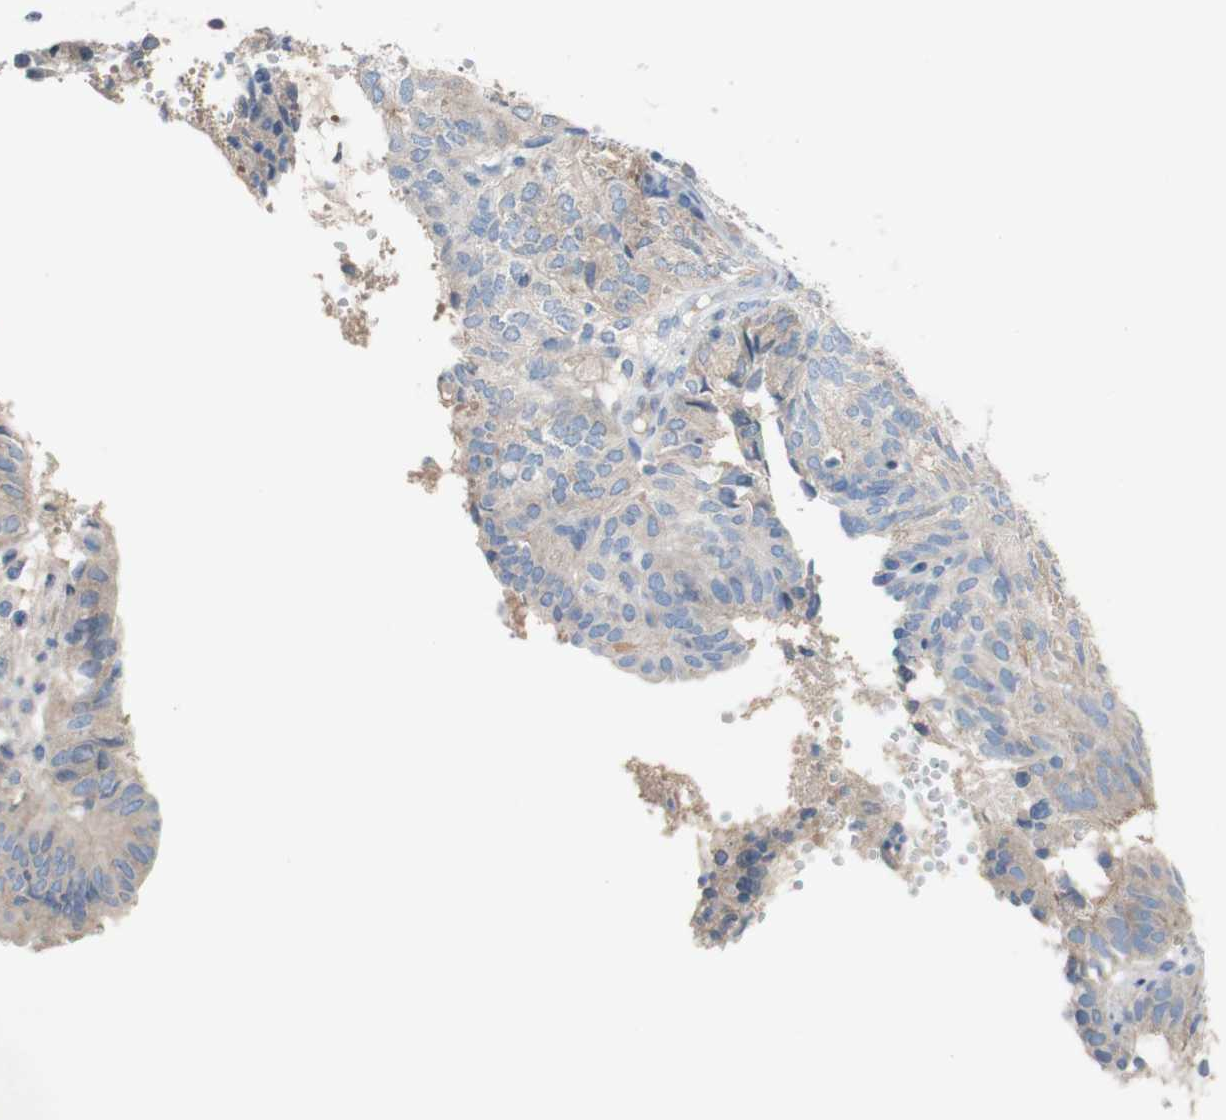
{"staining": {"intensity": "moderate", "quantity": ">75%", "location": "cytoplasmic/membranous"}, "tissue": "endometrial cancer", "cell_type": "Tumor cells", "image_type": "cancer", "snomed": [{"axis": "morphology", "description": "Adenocarcinoma, NOS"}, {"axis": "topography", "description": "Uterus"}], "caption": "High-power microscopy captured an immunohistochemistry image of endometrial cancer, revealing moderate cytoplasmic/membranous staining in approximately >75% of tumor cells.", "gene": "PACSIN1", "patient": {"sex": "female", "age": 60}}